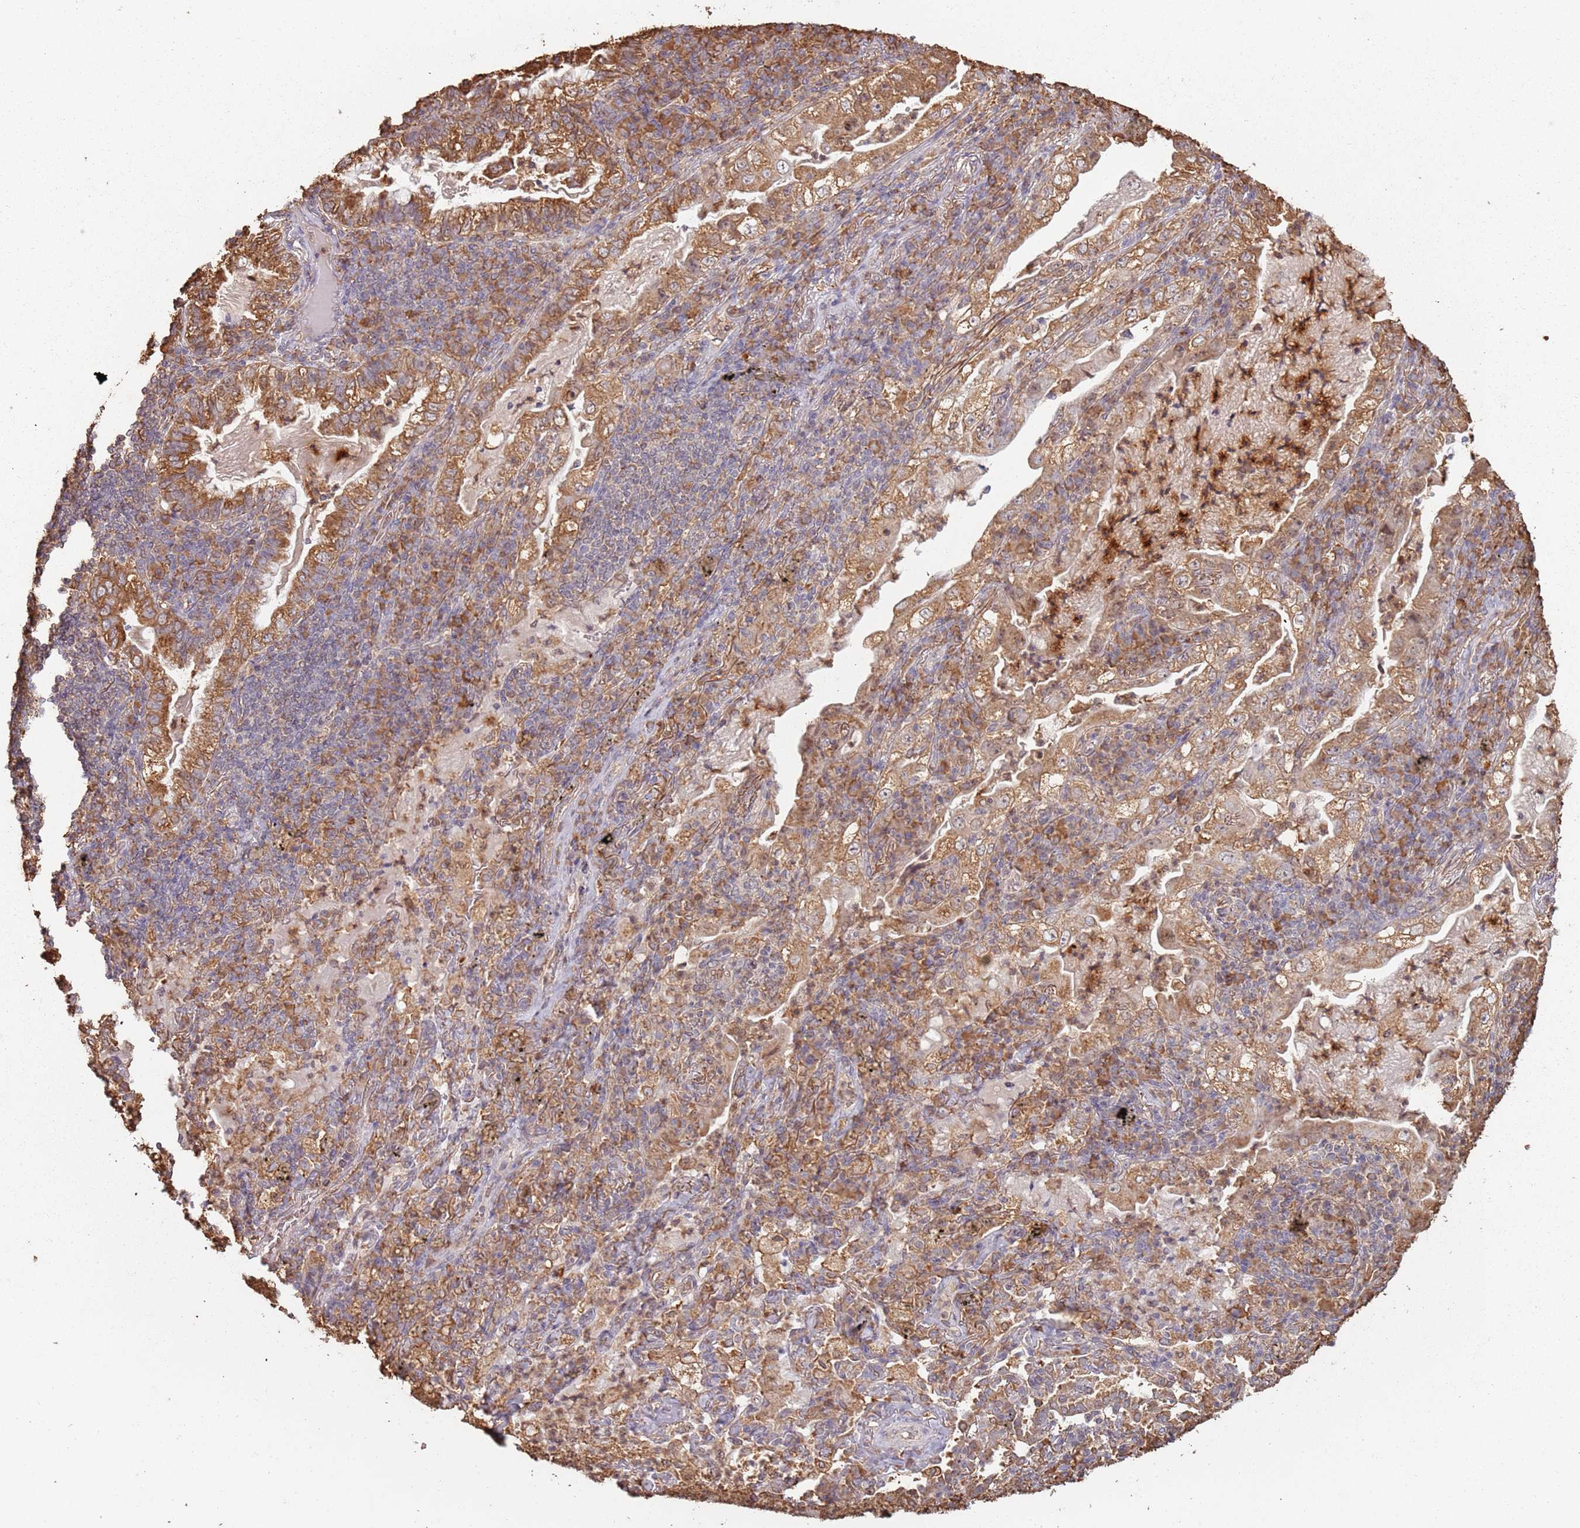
{"staining": {"intensity": "moderate", "quantity": ">75%", "location": "cytoplasmic/membranous"}, "tissue": "lung cancer", "cell_type": "Tumor cells", "image_type": "cancer", "snomed": [{"axis": "morphology", "description": "Adenocarcinoma, NOS"}, {"axis": "topography", "description": "Lung"}], "caption": "A high-resolution image shows immunohistochemistry staining of lung adenocarcinoma, which exhibits moderate cytoplasmic/membranous staining in approximately >75% of tumor cells.", "gene": "ATOSB", "patient": {"sex": "female", "age": 73}}